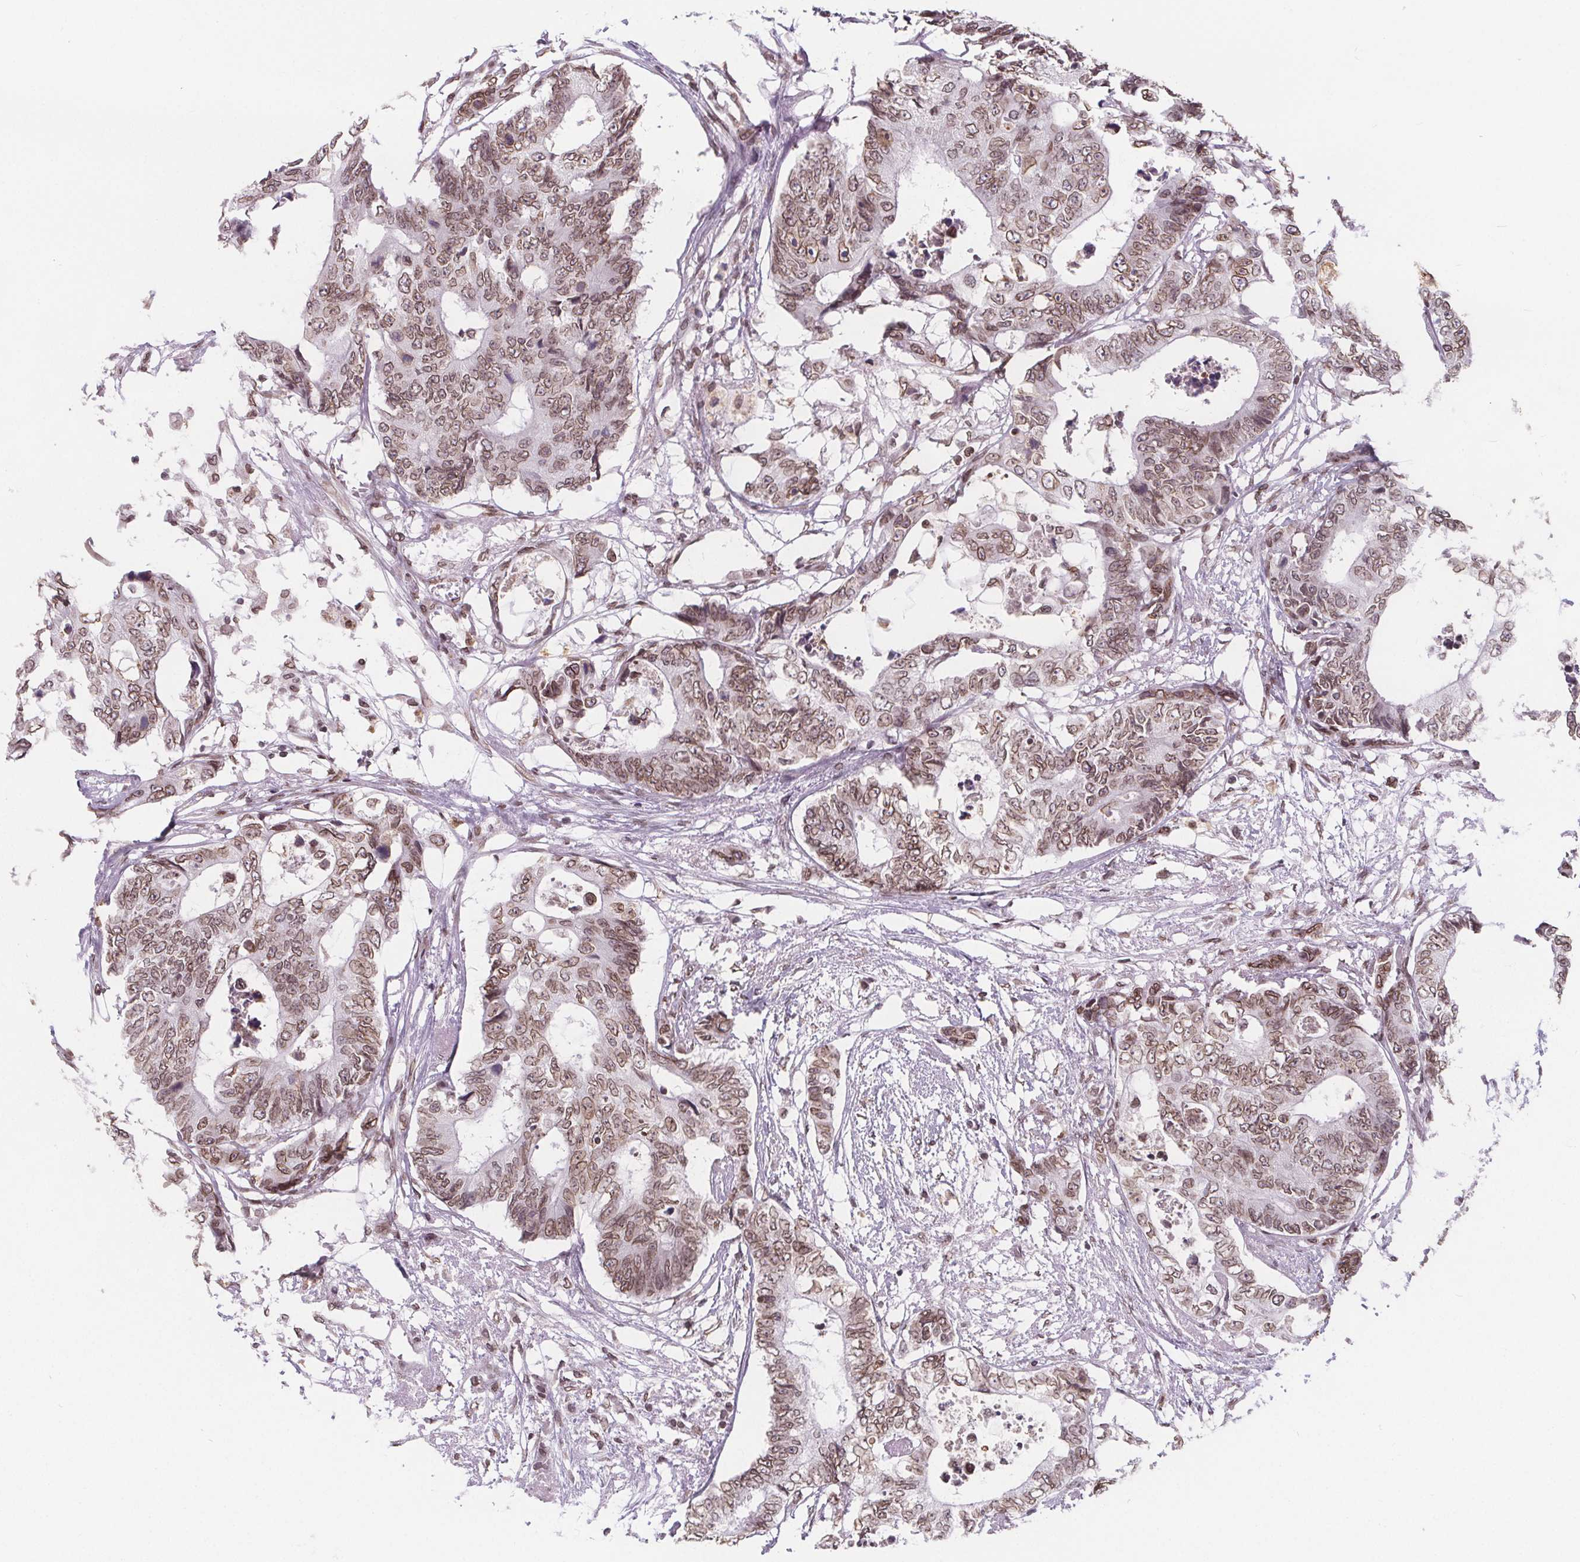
{"staining": {"intensity": "moderate", "quantity": ">75%", "location": "cytoplasmic/membranous,nuclear"}, "tissue": "colorectal cancer", "cell_type": "Tumor cells", "image_type": "cancer", "snomed": [{"axis": "morphology", "description": "Adenocarcinoma, NOS"}, {"axis": "topography", "description": "Colon"}], "caption": "This micrograph displays immunohistochemistry (IHC) staining of colorectal cancer, with medium moderate cytoplasmic/membranous and nuclear positivity in approximately >75% of tumor cells.", "gene": "TTC39C", "patient": {"sex": "female", "age": 48}}